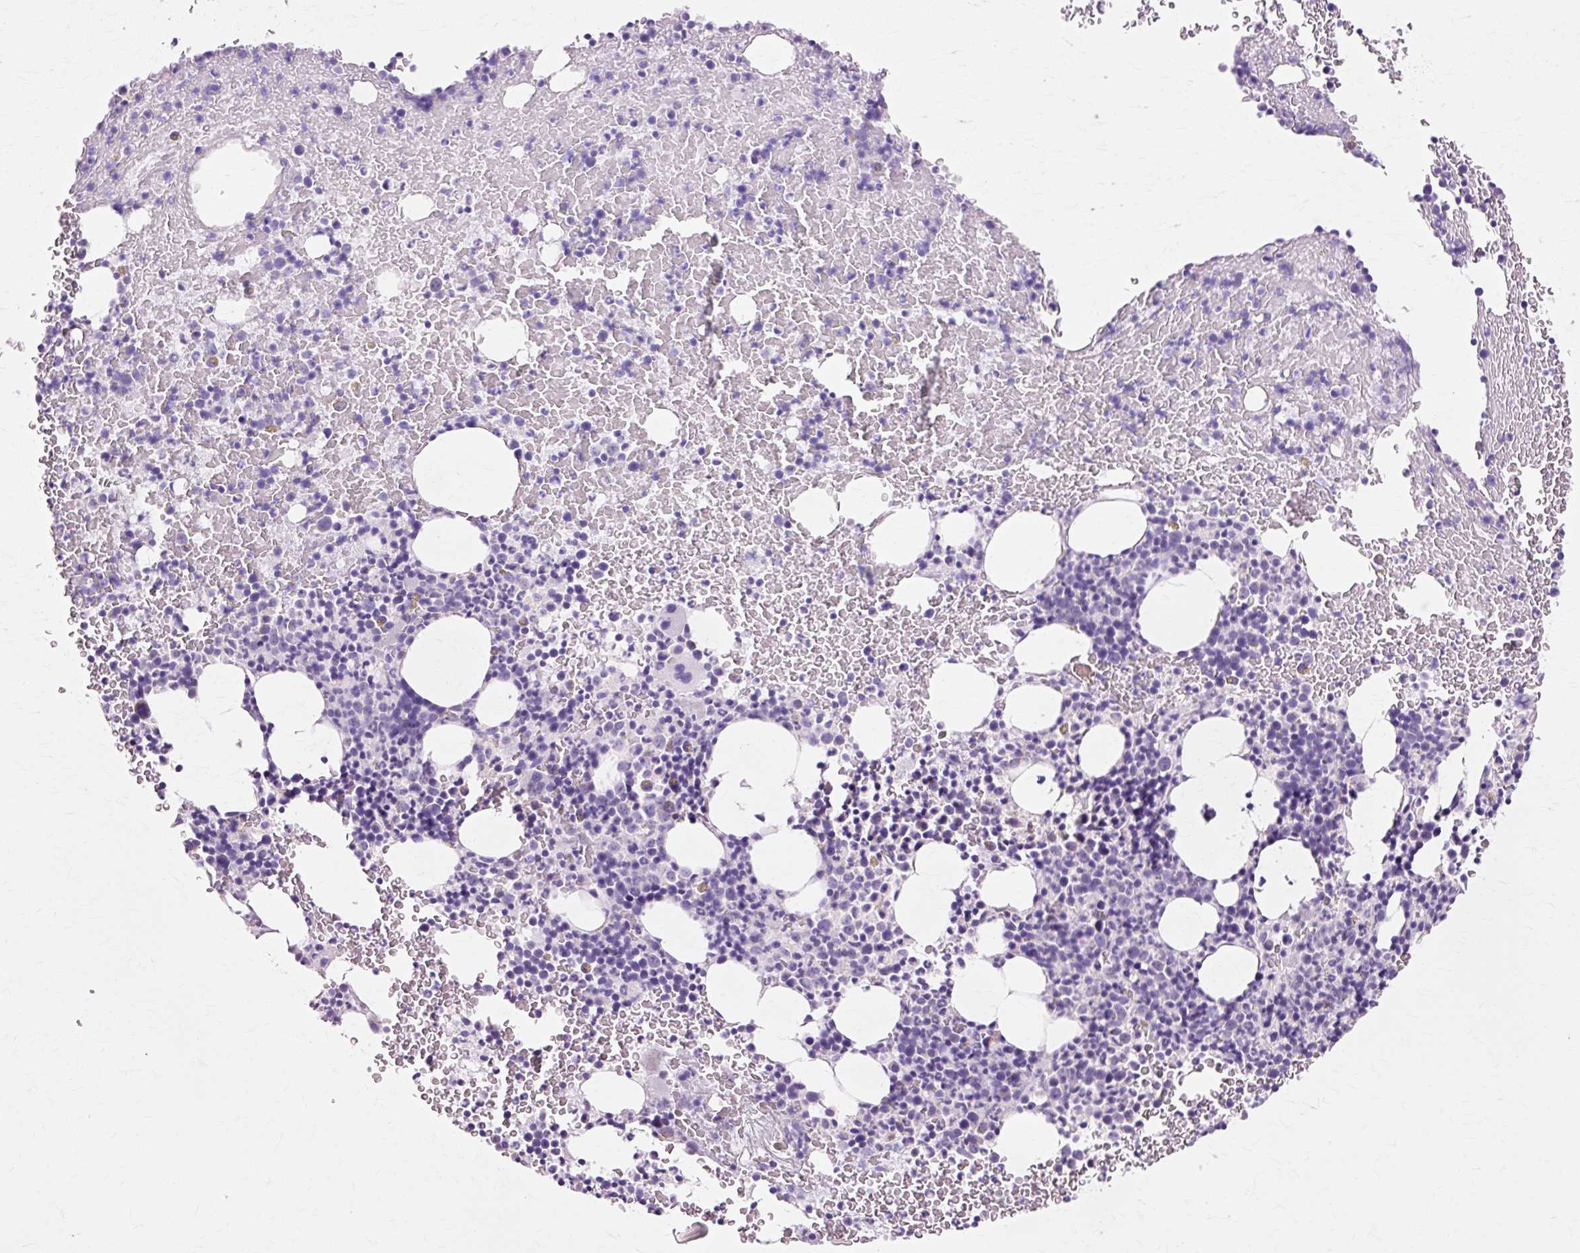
{"staining": {"intensity": "negative", "quantity": "none", "location": "none"}, "tissue": "bone marrow", "cell_type": "Hematopoietic cells", "image_type": "normal", "snomed": [{"axis": "morphology", "description": "Normal tissue, NOS"}, {"axis": "topography", "description": "Bone marrow"}], "caption": "Immunohistochemistry histopathology image of unremarkable bone marrow stained for a protein (brown), which demonstrates no staining in hematopoietic cells.", "gene": "ATP5PO", "patient": {"sex": "male", "age": 61}}